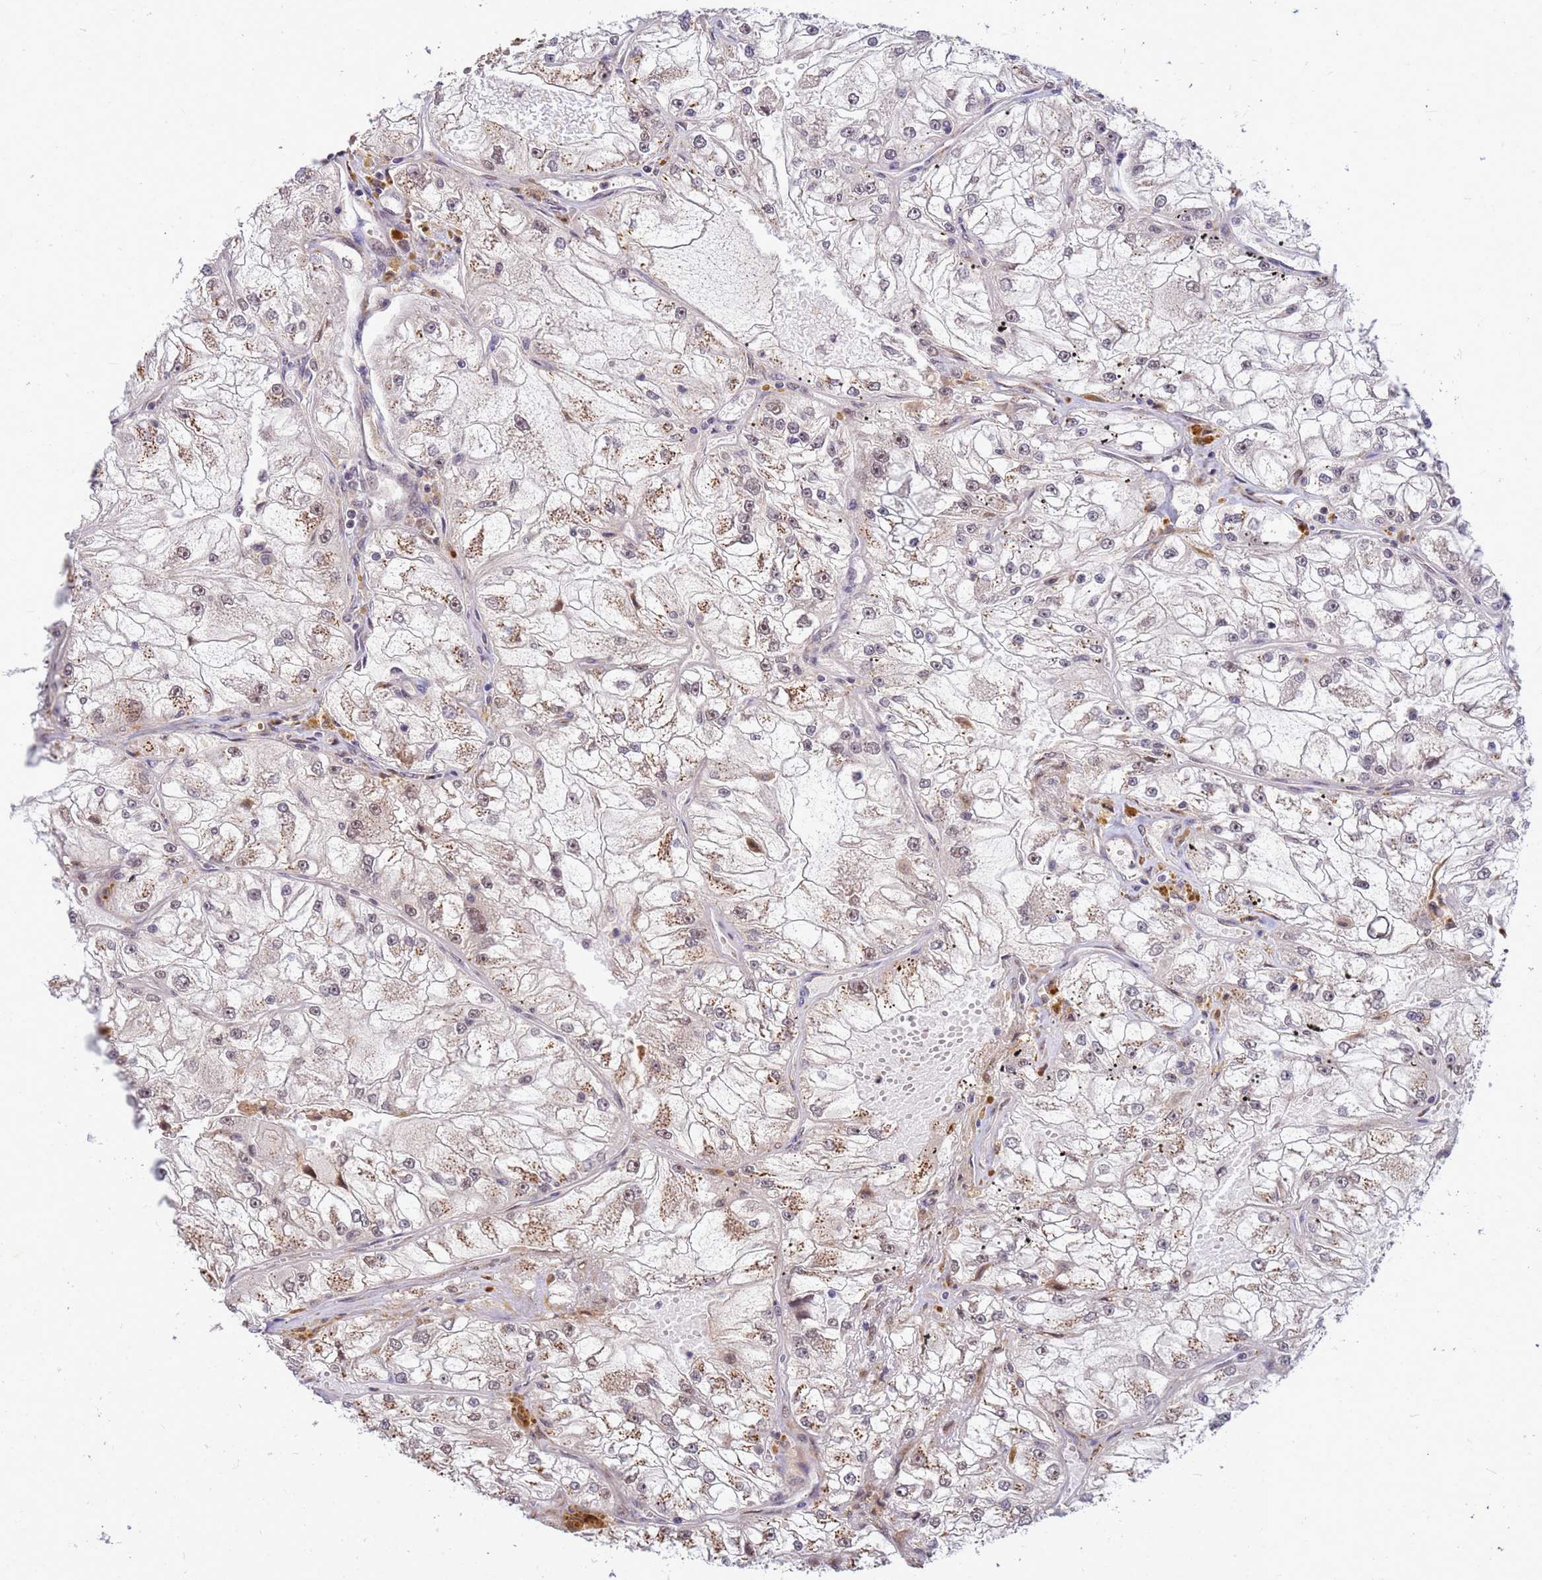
{"staining": {"intensity": "weak", "quantity": "25%-75%", "location": "cytoplasmic/membranous,nuclear"}, "tissue": "renal cancer", "cell_type": "Tumor cells", "image_type": "cancer", "snomed": [{"axis": "morphology", "description": "Adenocarcinoma, NOS"}, {"axis": "topography", "description": "Kidney"}], "caption": "A brown stain highlights weak cytoplasmic/membranous and nuclear positivity of a protein in human renal adenocarcinoma tumor cells.", "gene": "NCBP2", "patient": {"sex": "female", "age": 72}}